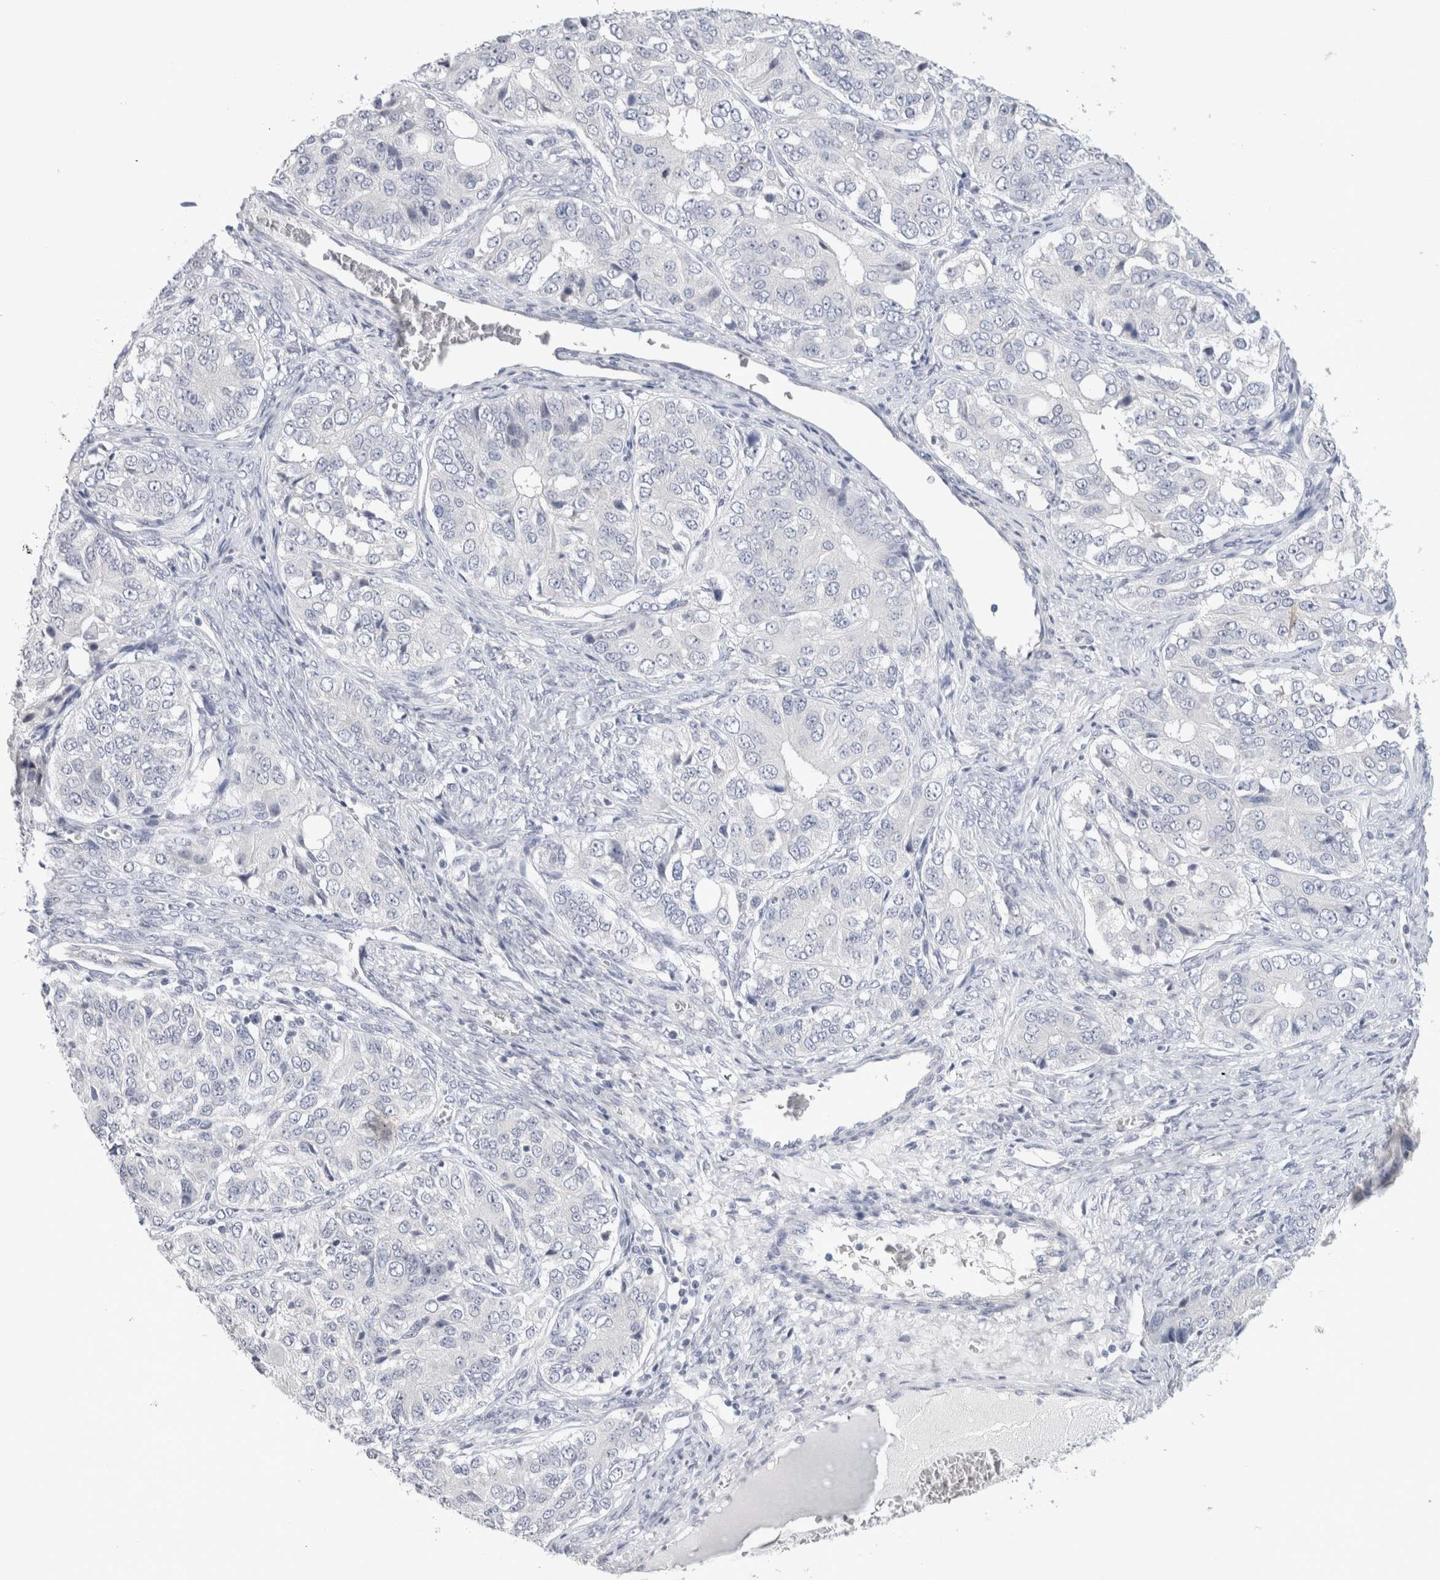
{"staining": {"intensity": "negative", "quantity": "none", "location": "none"}, "tissue": "ovarian cancer", "cell_type": "Tumor cells", "image_type": "cancer", "snomed": [{"axis": "morphology", "description": "Carcinoma, endometroid"}, {"axis": "topography", "description": "Ovary"}], "caption": "An immunohistochemistry (IHC) histopathology image of endometroid carcinoma (ovarian) is shown. There is no staining in tumor cells of endometroid carcinoma (ovarian).", "gene": "TONSL", "patient": {"sex": "female", "age": 51}}